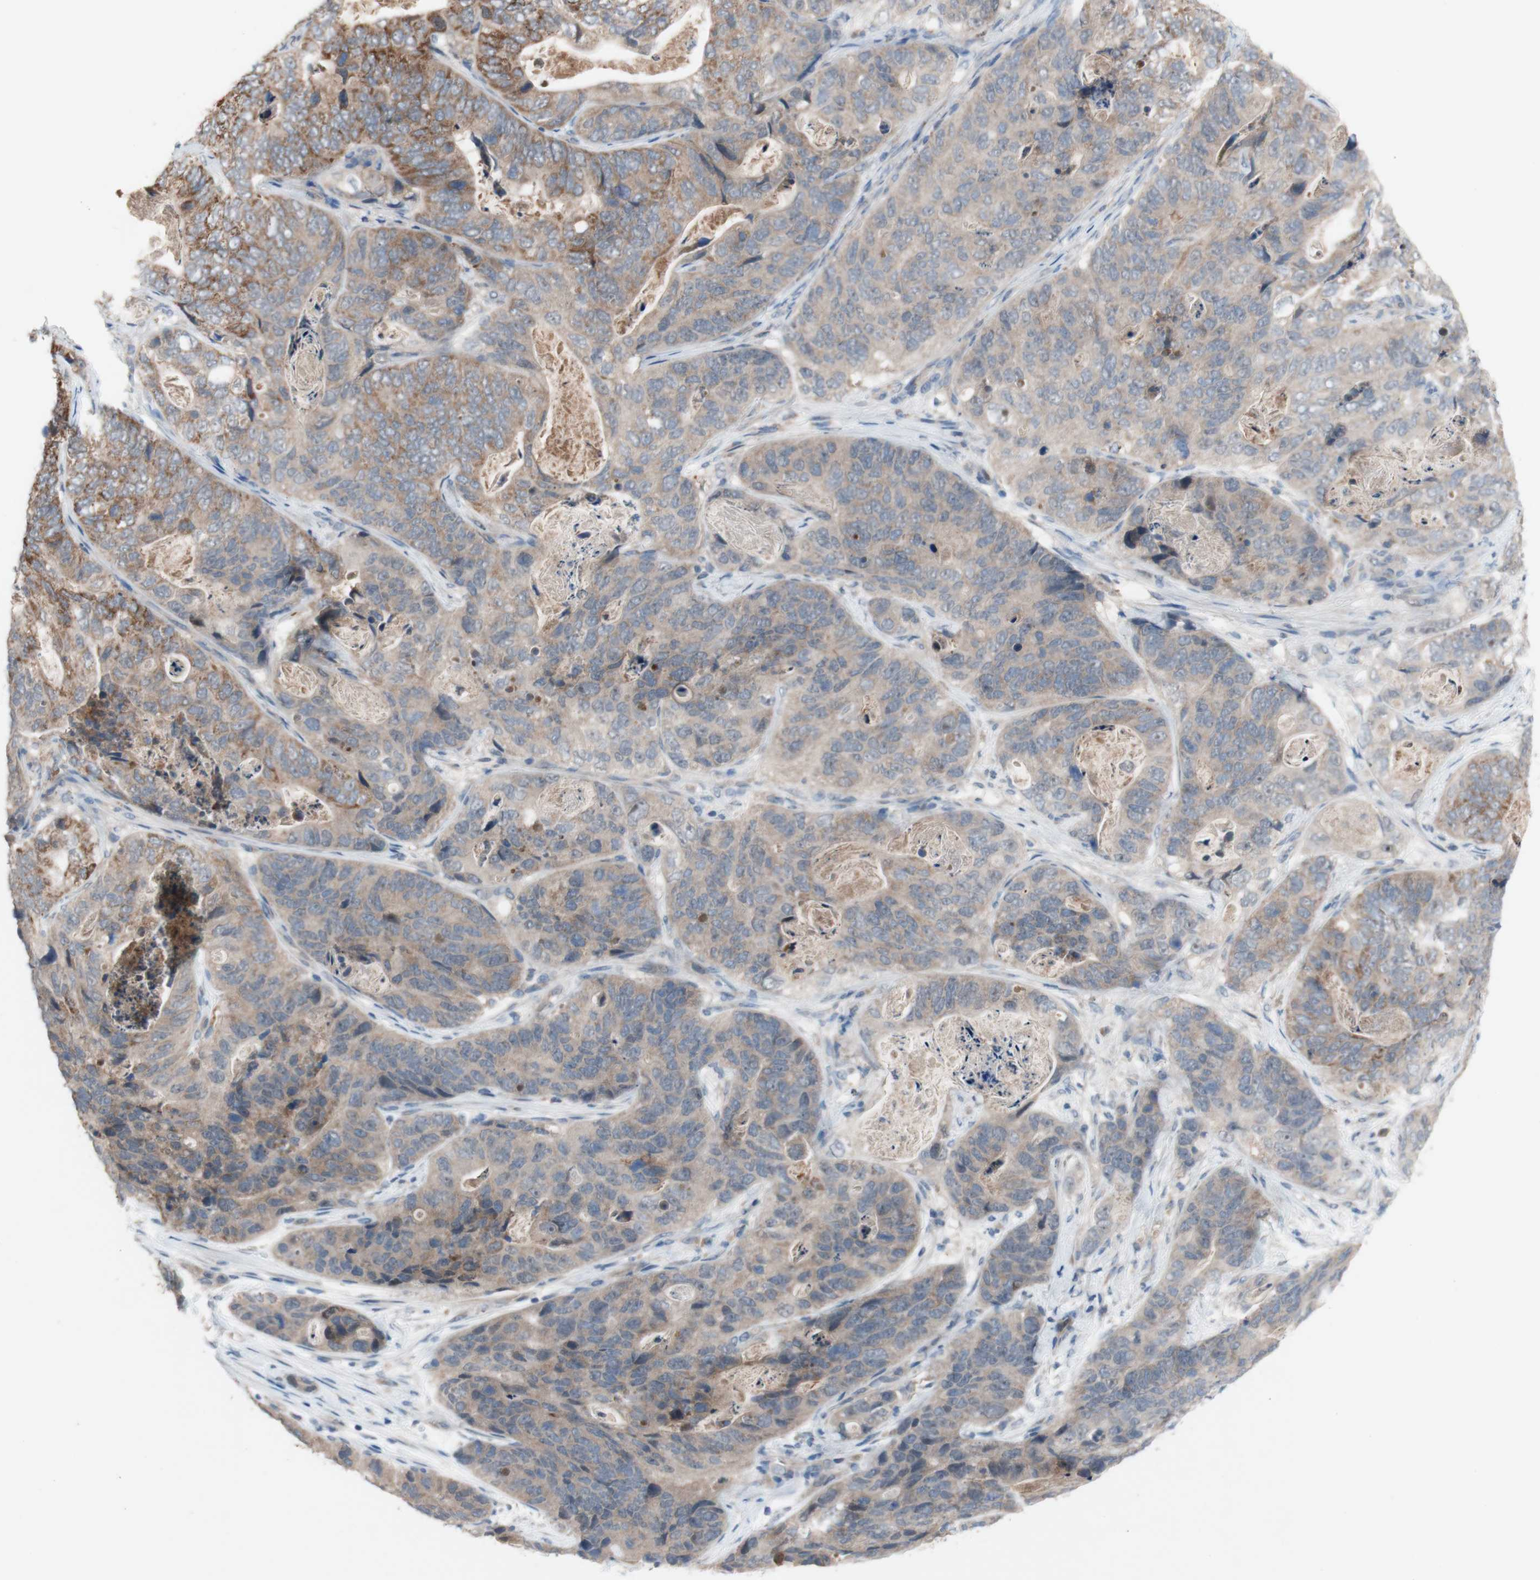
{"staining": {"intensity": "weak", "quantity": ">75%", "location": "cytoplasmic/membranous"}, "tissue": "stomach cancer", "cell_type": "Tumor cells", "image_type": "cancer", "snomed": [{"axis": "morphology", "description": "Adenocarcinoma, NOS"}, {"axis": "topography", "description": "Stomach"}], "caption": "About >75% of tumor cells in stomach adenocarcinoma display weak cytoplasmic/membranous protein staining as visualized by brown immunohistochemical staining.", "gene": "PEX2", "patient": {"sex": "female", "age": 89}}